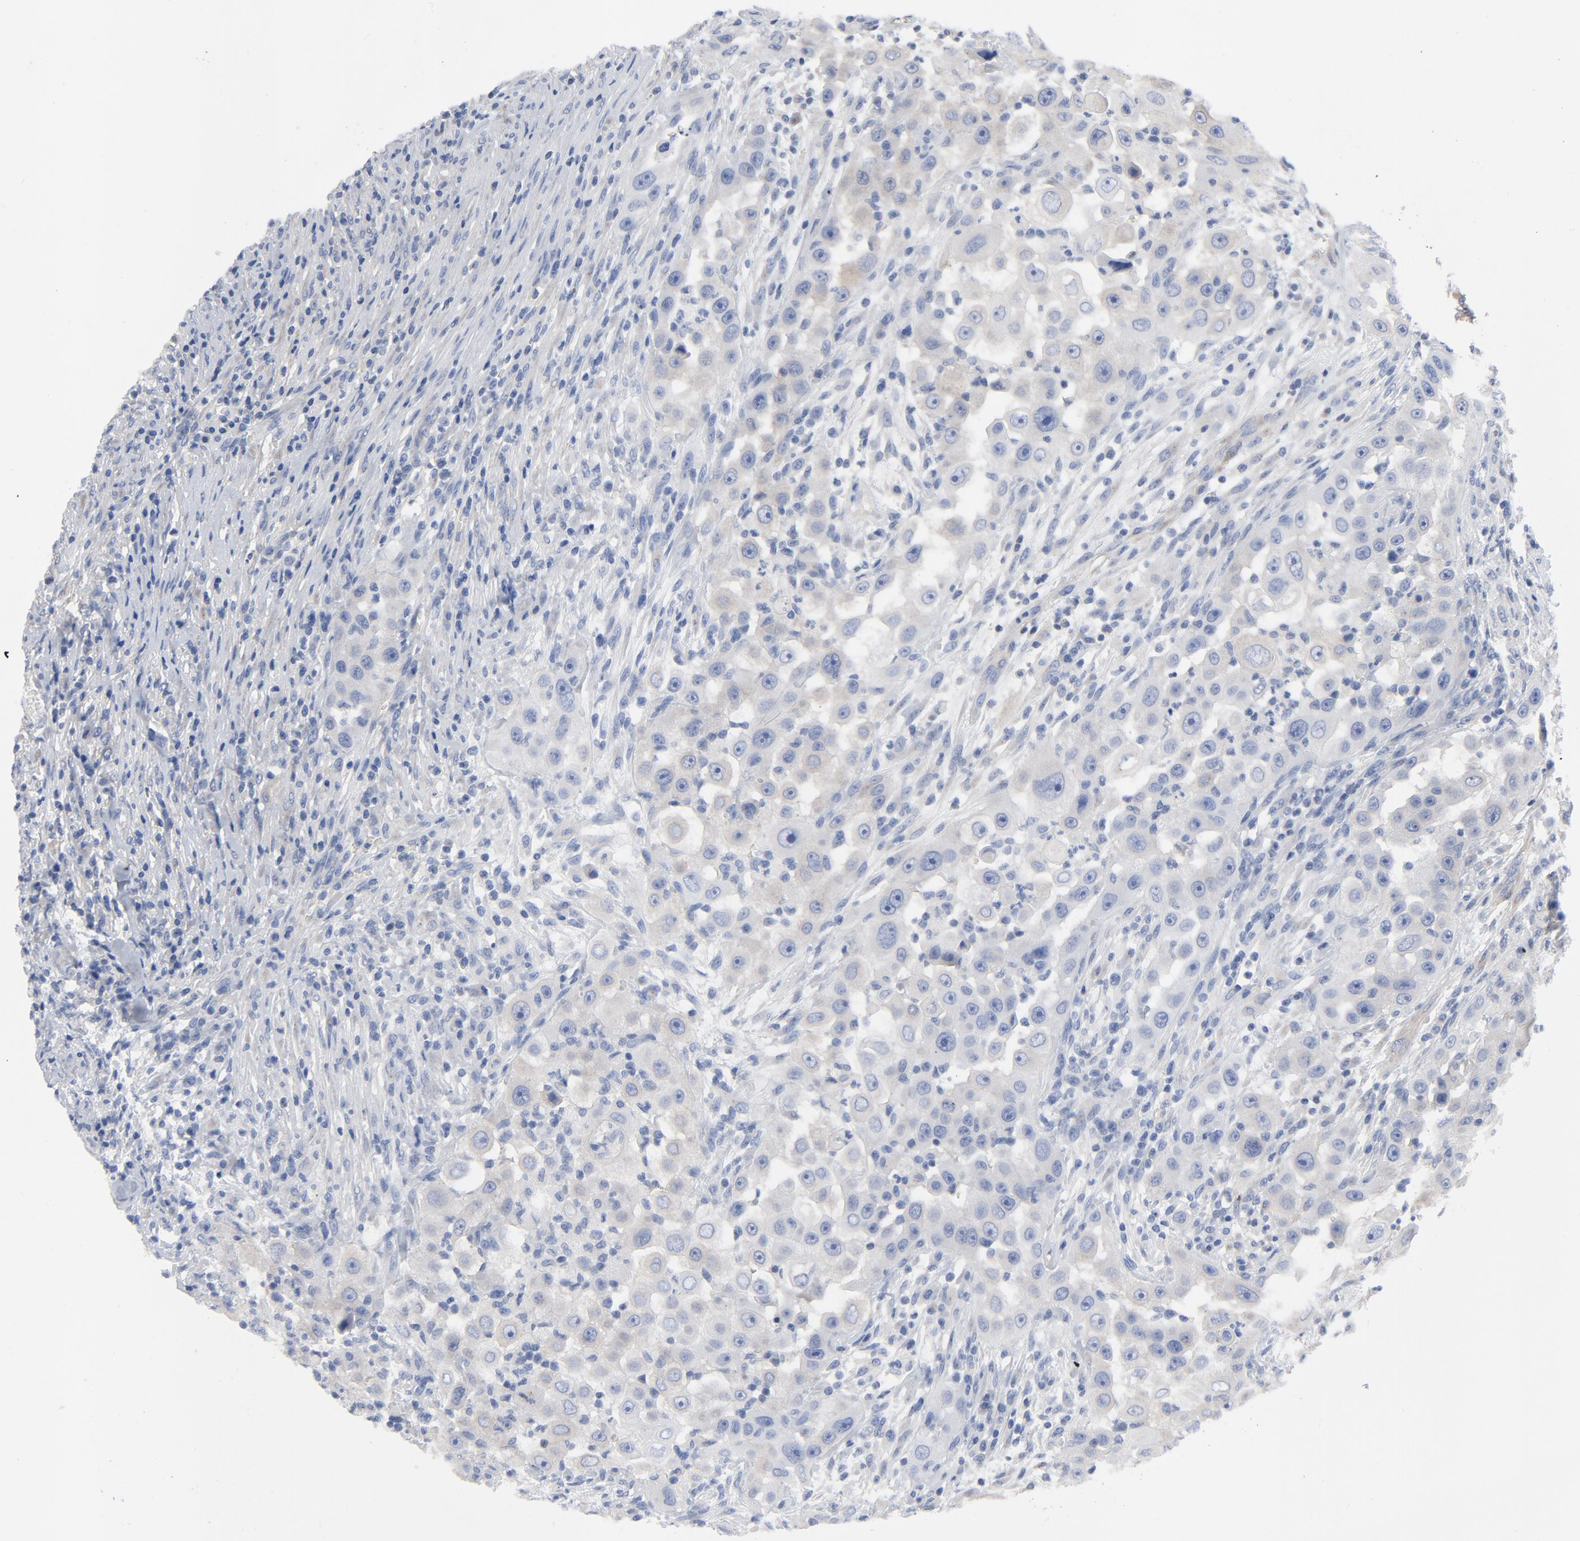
{"staining": {"intensity": "weak", "quantity": "<25%", "location": "cytoplasmic/membranous"}, "tissue": "head and neck cancer", "cell_type": "Tumor cells", "image_type": "cancer", "snomed": [{"axis": "morphology", "description": "Carcinoma, NOS"}, {"axis": "topography", "description": "Head-Neck"}], "caption": "An immunohistochemistry image of carcinoma (head and neck) is shown. There is no staining in tumor cells of carcinoma (head and neck).", "gene": "DYNLT3", "patient": {"sex": "male", "age": 87}}